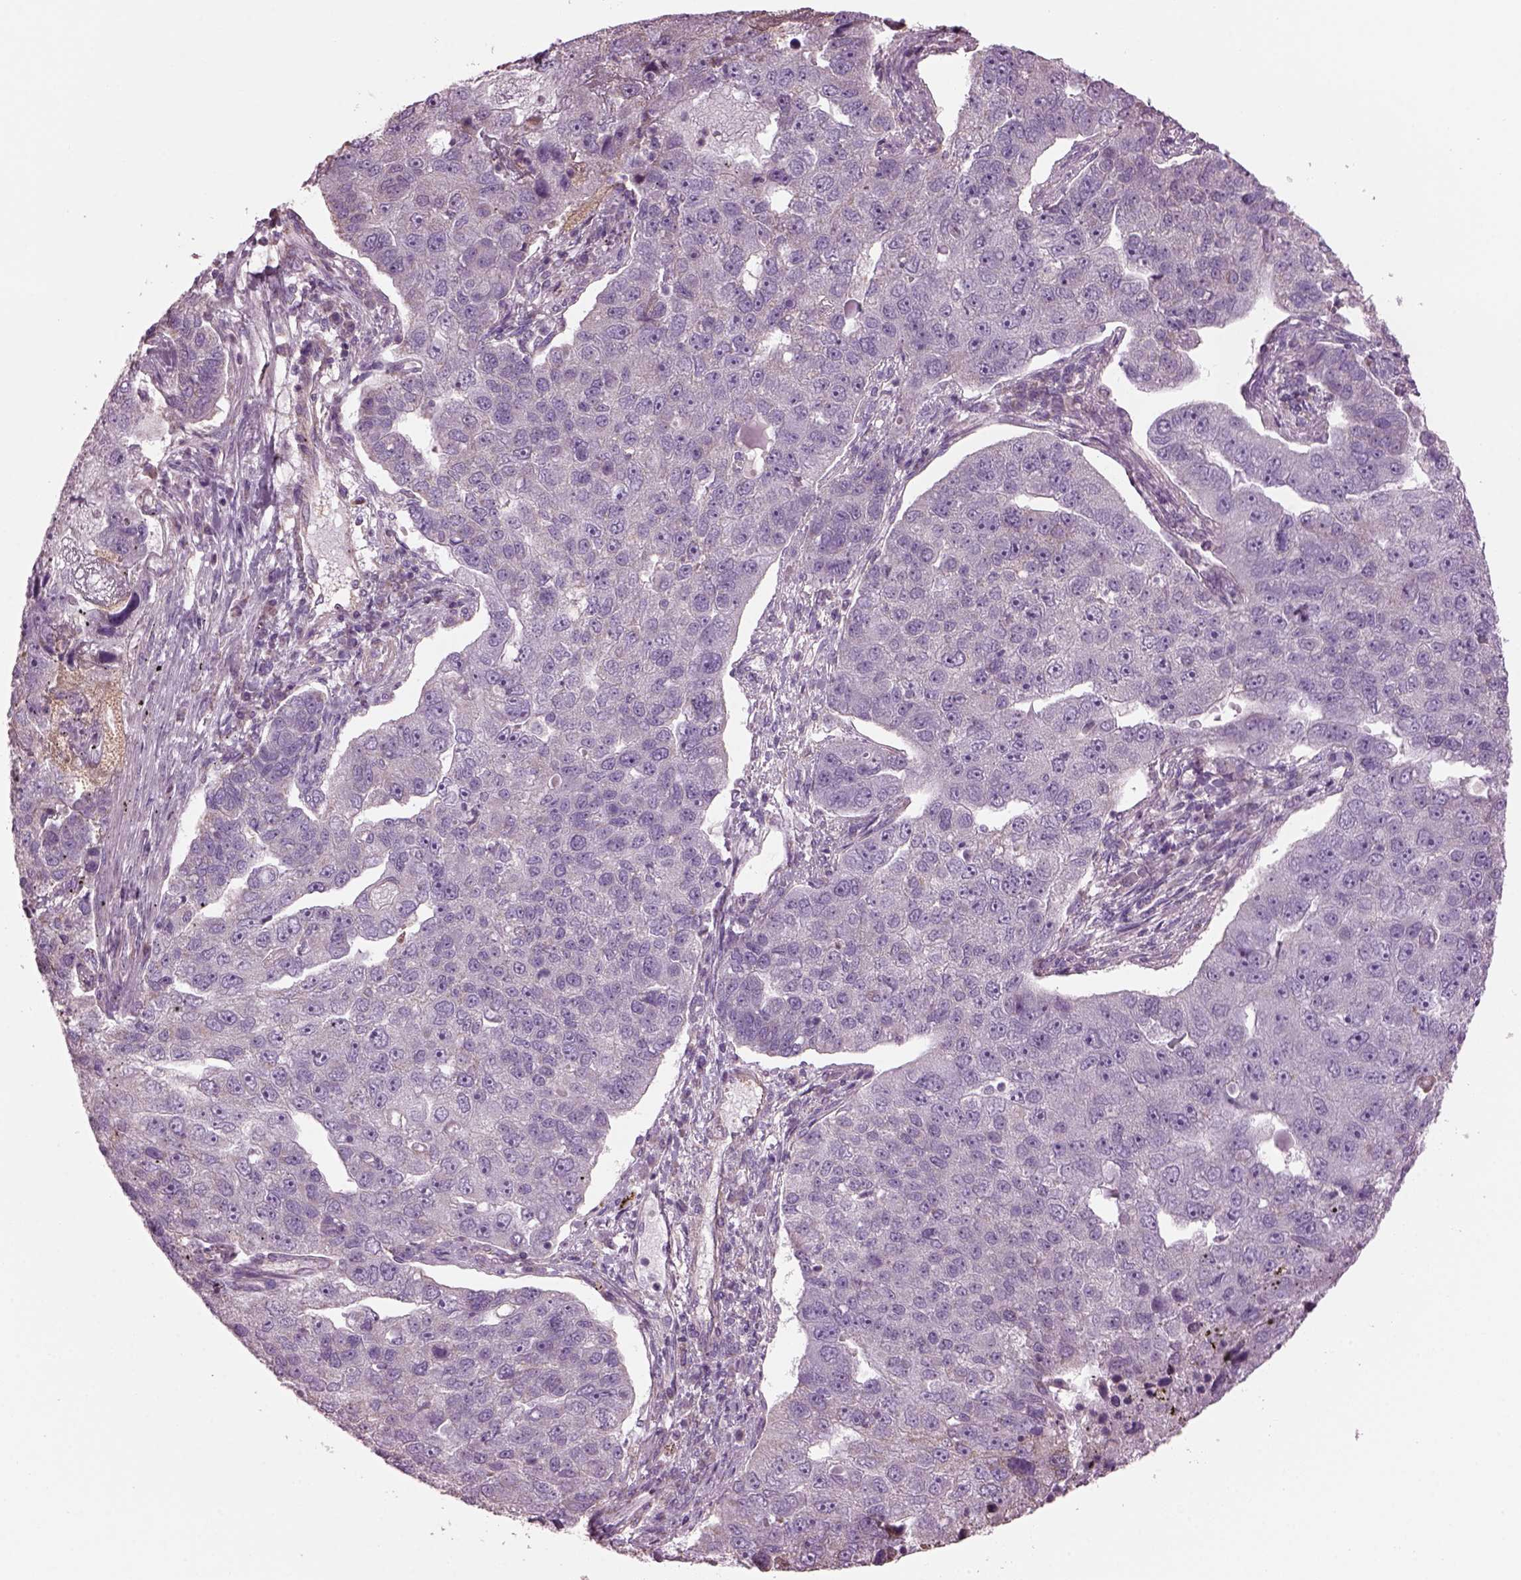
{"staining": {"intensity": "negative", "quantity": "none", "location": "none"}, "tissue": "pancreatic cancer", "cell_type": "Tumor cells", "image_type": "cancer", "snomed": [{"axis": "morphology", "description": "Adenocarcinoma, NOS"}, {"axis": "topography", "description": "Pancreas"}], "caption": "The micrograph reveals no significant staining in tumor cells of pancreatic cancer.", "gene": "SPATA7", "patient": {"sex": "female", "age": 61}}